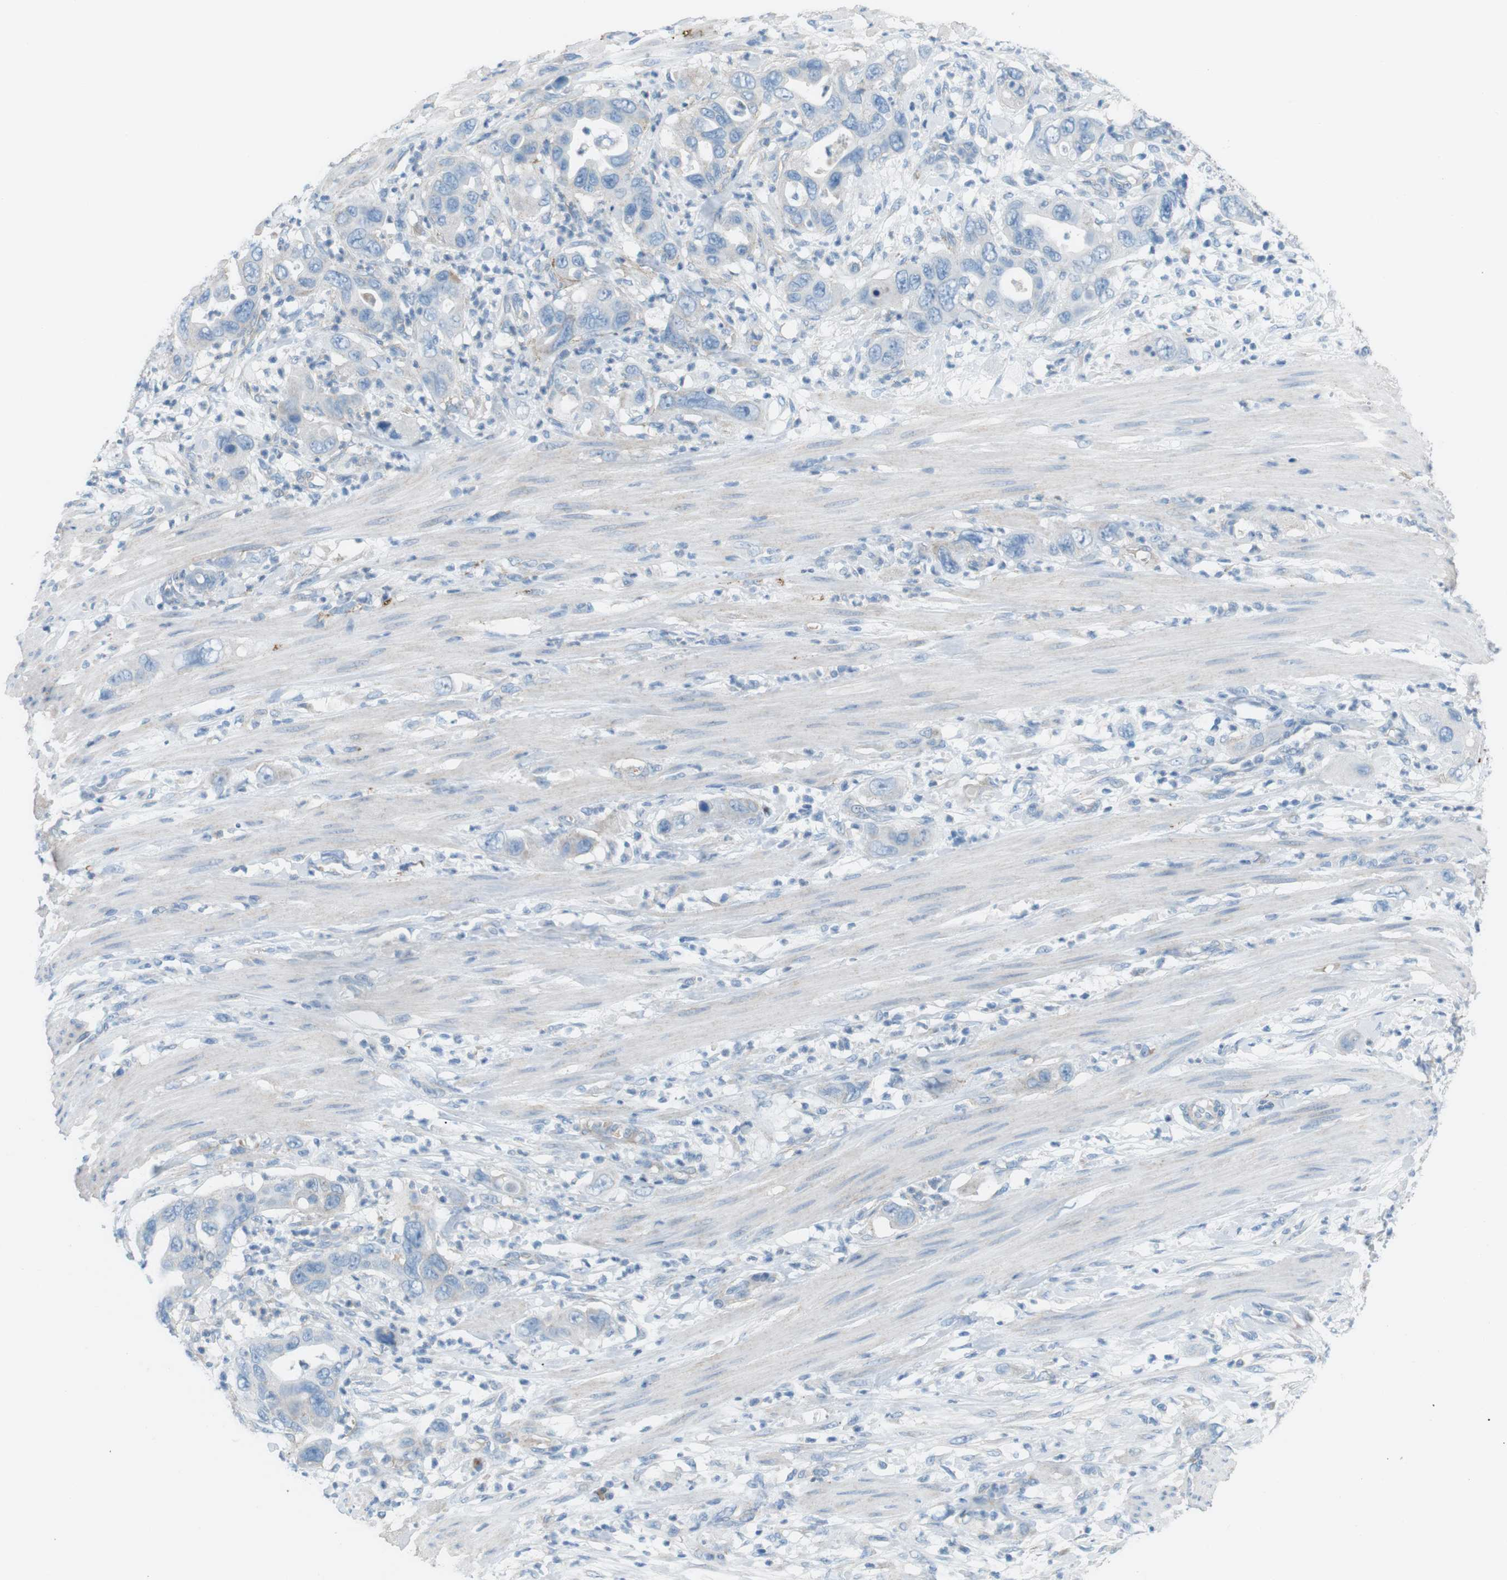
{"staining": {"intensity": "negative", "quantity": "none", "location": "none"}, "tissue": "pancreatic cancer", "cell_type": "Tumor cells", "image_type": "cancer", "snomed": [{"axis": "morphology", "description": "Adenocarcinoma, NOS"}, {"axis": "topography", "description": "Pancreas"}], "caption": "Tumor cells show no significant protein staining in pancreatic adenocarcinoma. (Immunohistochemistry (ihc), brightfield microscopy, high magnification).", "gene": "VAMP1", "patient": {"sex": "female", "age": 71}}